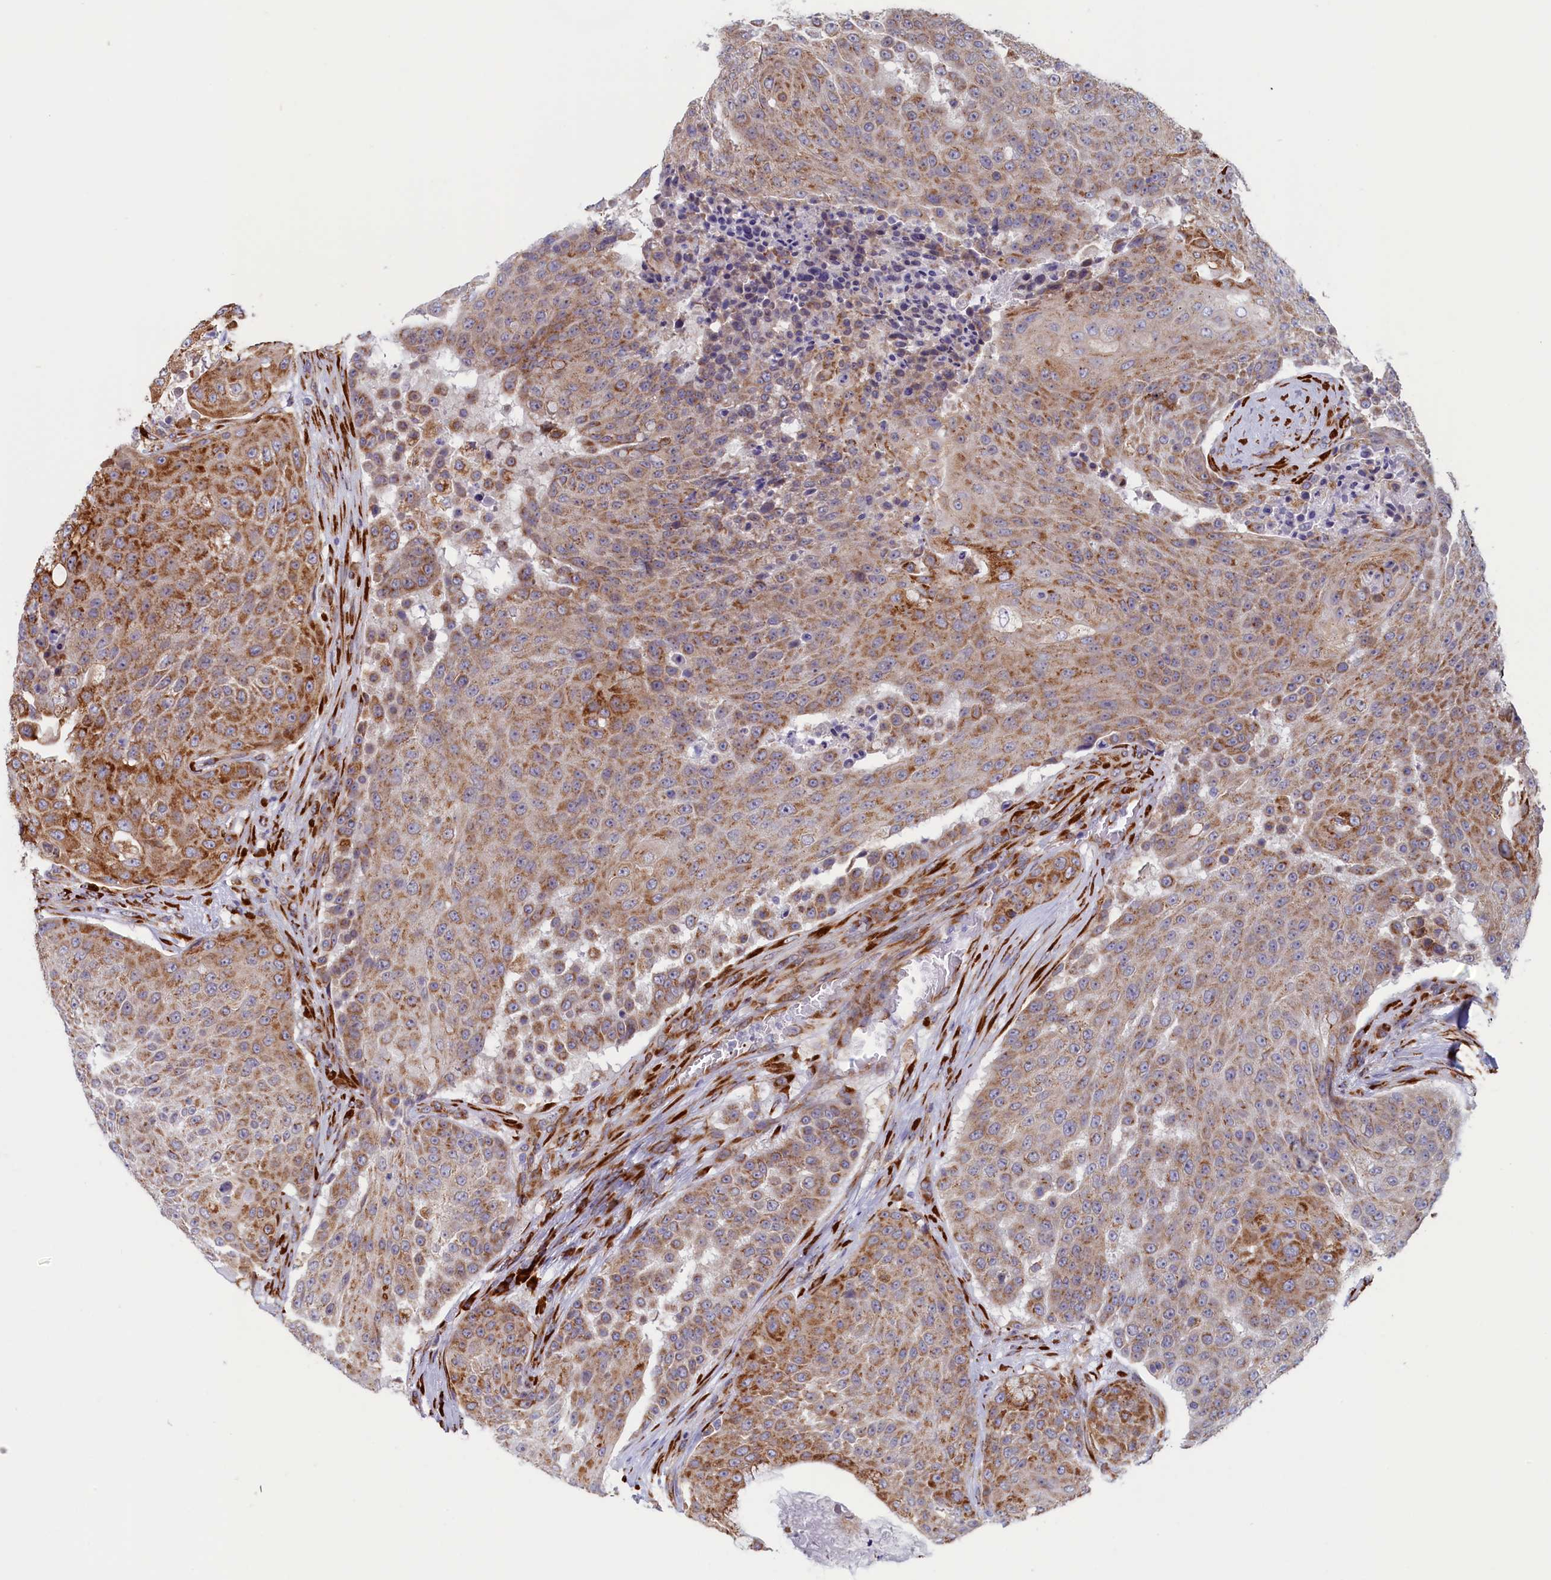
{"staining": {"intensity": "moderate", "quantity": ">75%", "location": "cytoplasmic/membranous"}, "tissue": "urothelial cancer", "cell_type": "Tumor cells", "image_type": "cancer", "snomed": [{"axis": "morphology", "description": "Urothelial carcinoma, High grade"}, {"axis": "topography", "description": "Urinary bladder"}], "caption": "Tumor cells show medium levels of moderate cytoplasmic/membranous staining in approximately >75% of cells in urothelial carcinoma (high-grade). (DAB (3,3'-diaminobenzidine) IHC with brightfield microscopy, high magnification).", "gene": "CCDC68", "patient": {"sex": "female", "age": 63}}